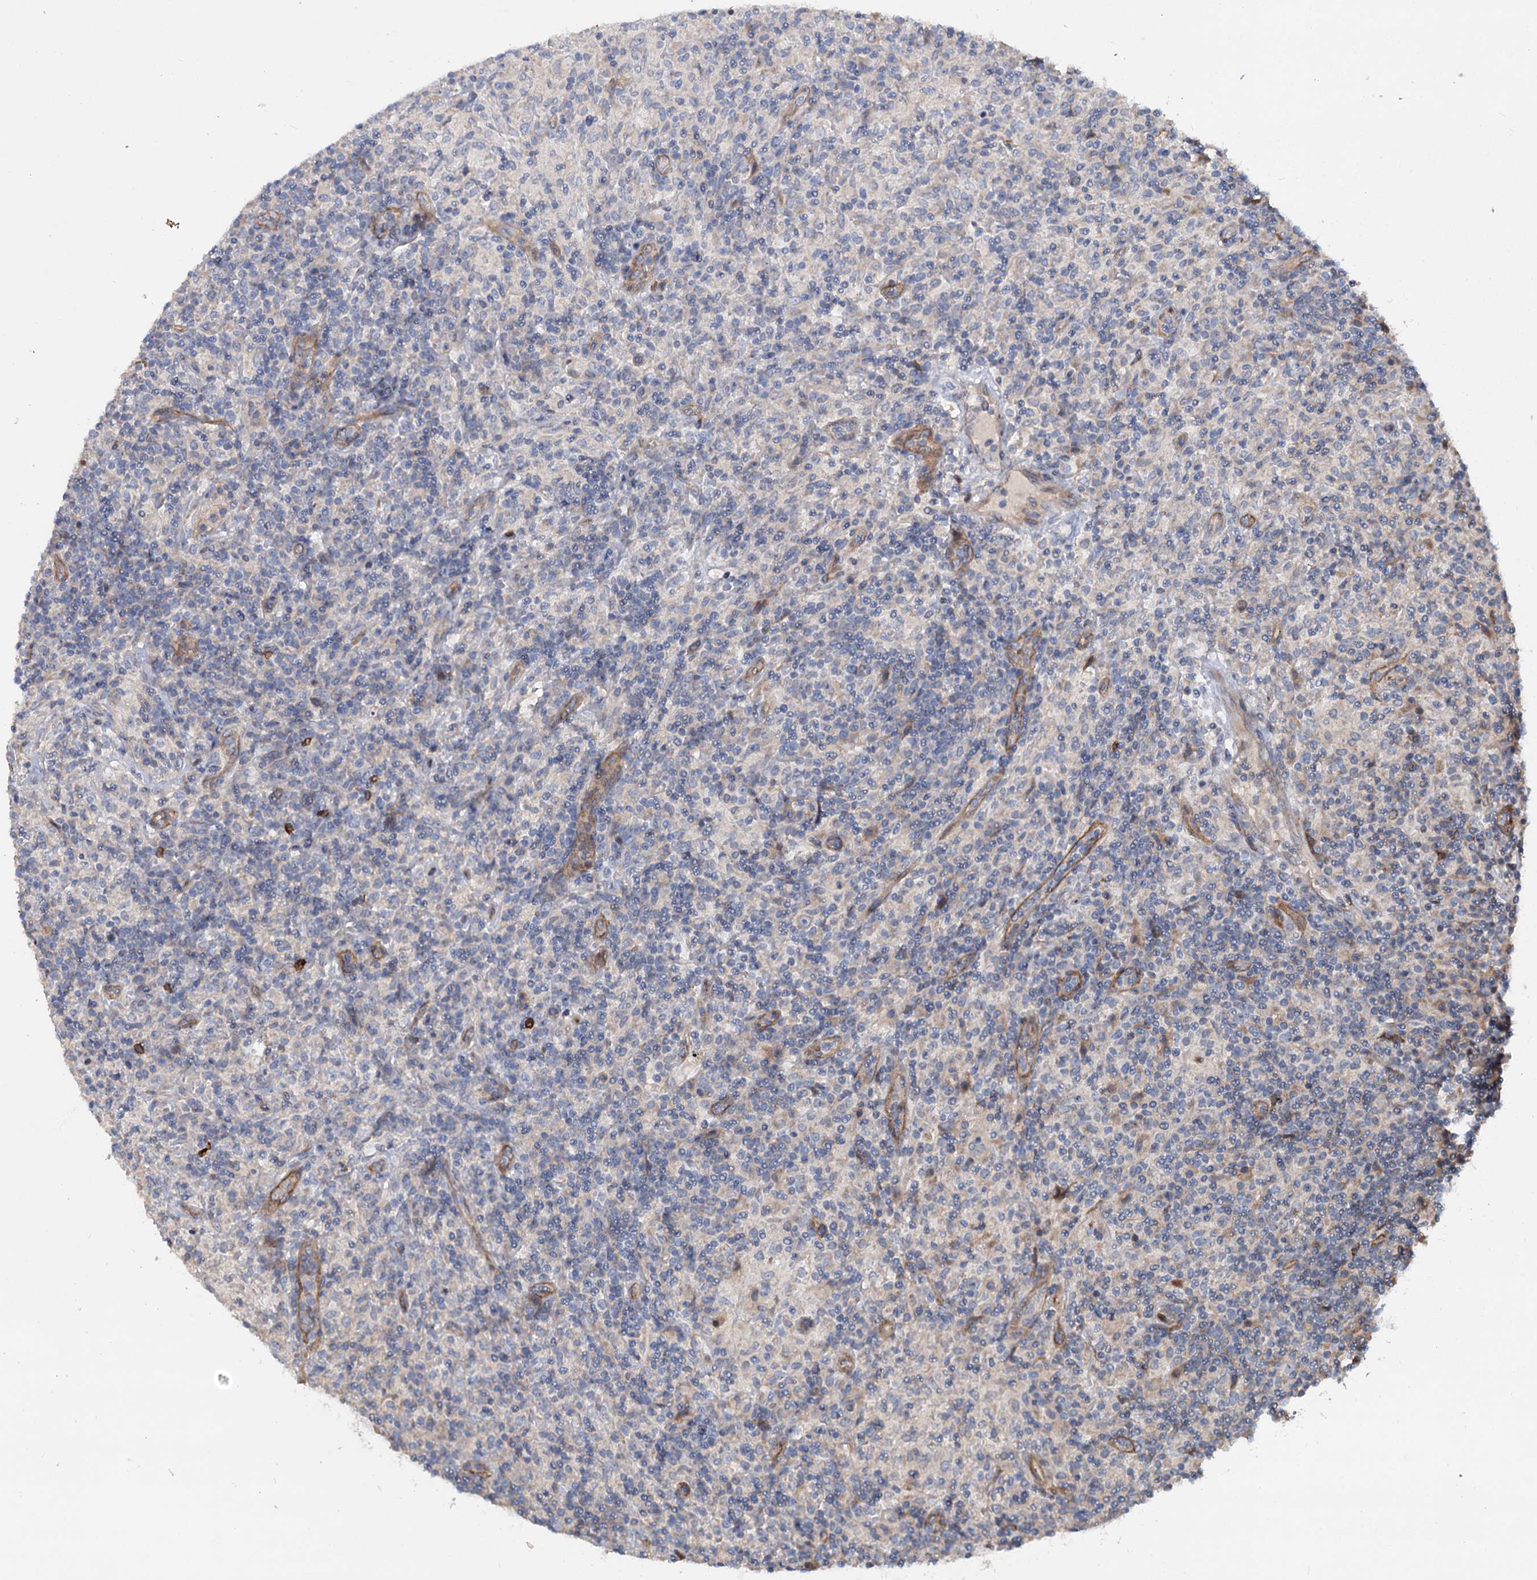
{"staining": {"intensity": "negative", "quantity": "none", "location": "none"}, "tissue": "lymphoma", "cell_type": "Tumor cells", "image_type": "cancer", "snomed": [{"axis": "morphology", "description": "Hodgkin's disease, NOS"}, {"axis": "topography", "description": "Lymph node"}], "caption": "Immunohistochemistry (IHC) image of human Hodgkin's disease stained for a protein (brown), which demonstrates no staining in tumor cells.", "gene": "PTDSS2", "patient": {"sex": "male", "age": 70}}